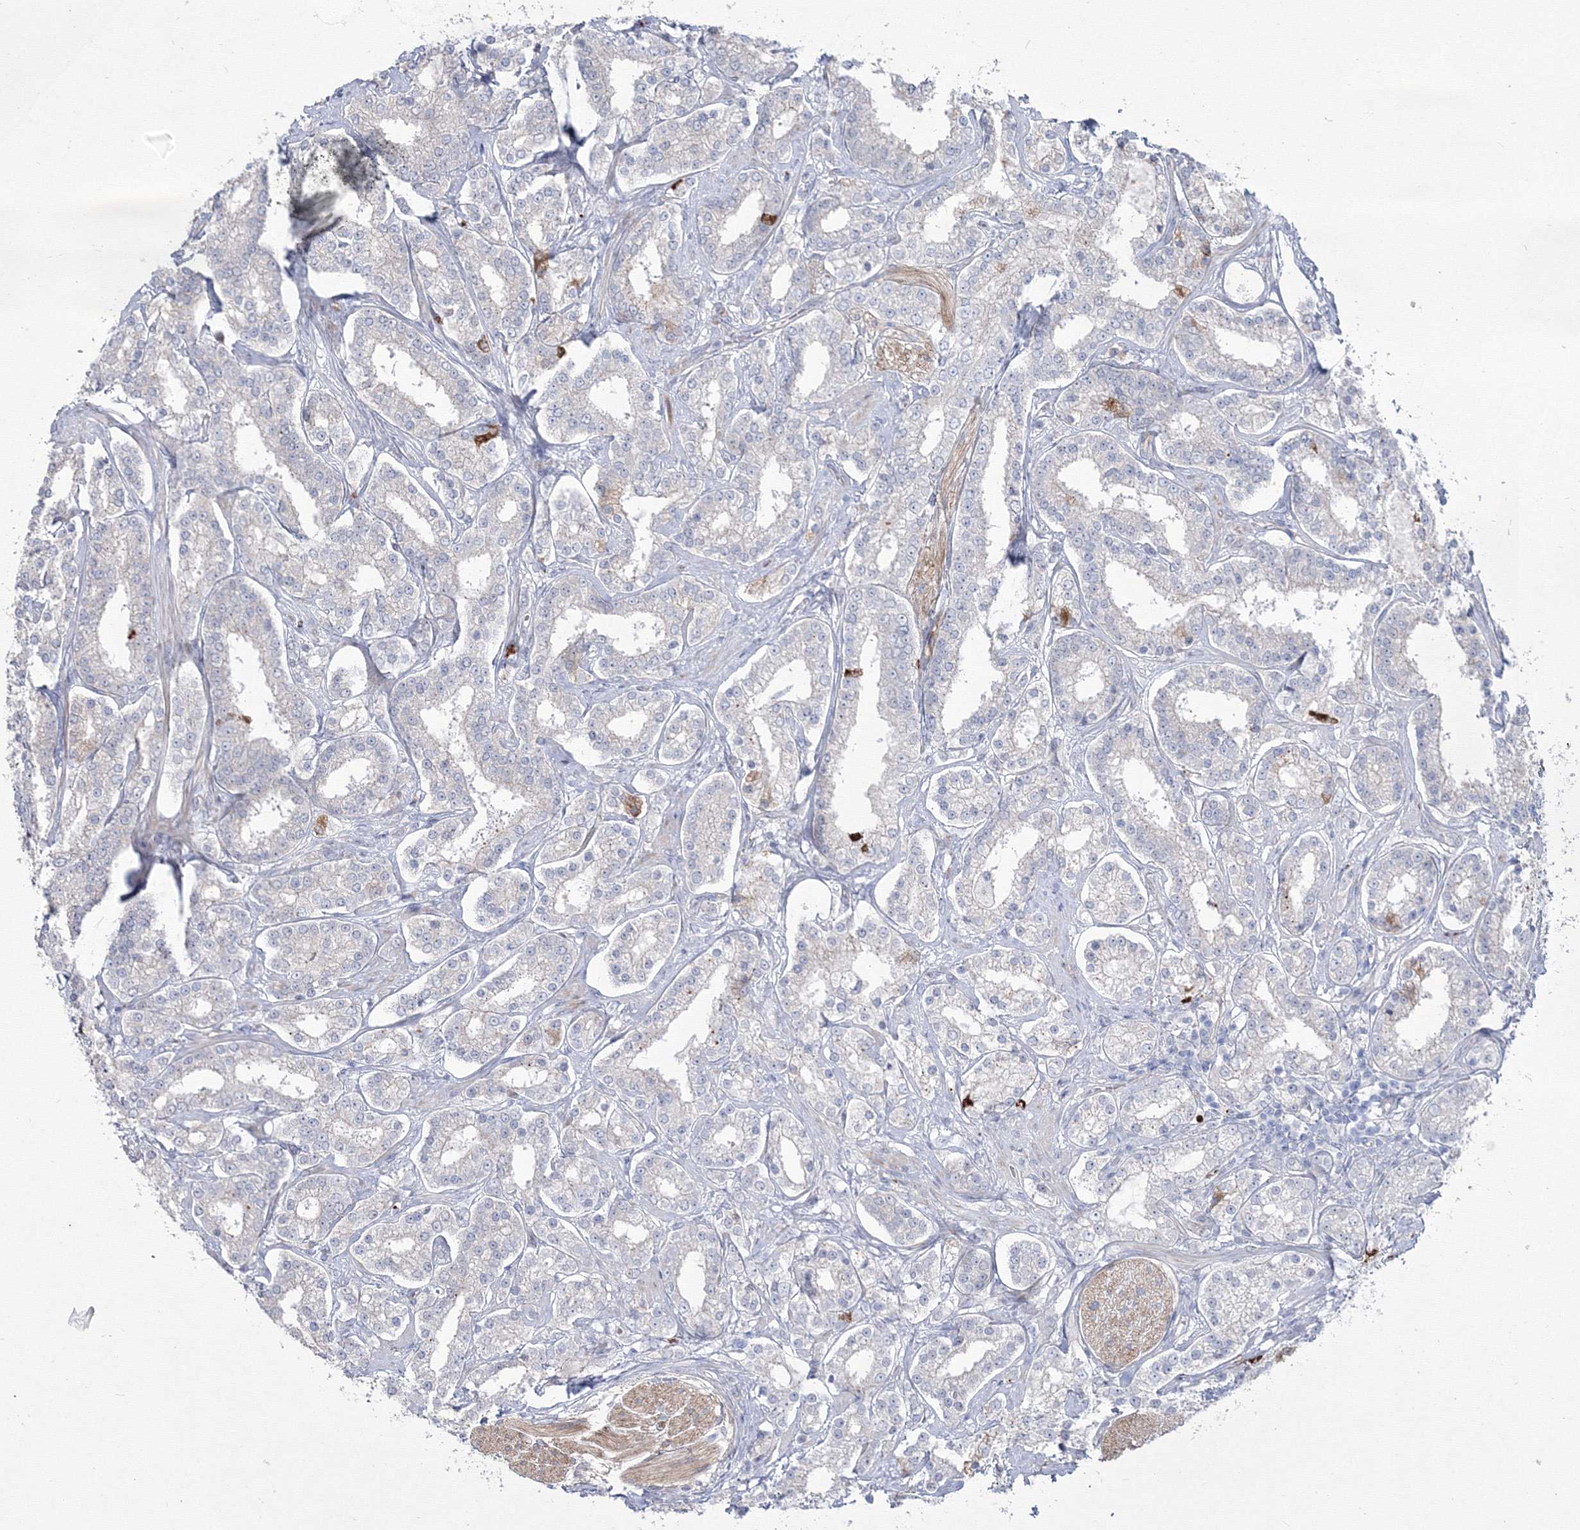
{"staining": {"intensity": "negative", "quantity": "none", "location": "none"}, "tissue": "prostate cancer", "cell_type": "Tumor cells", "image_type": "cancer", "snomed": [{"axis": "morphology", "description": "Normal tissue, NOS"}, {"axis": "morphology", "description": "Adenocarcinoma, High grade"}, {"axis": "topography", "description": "Prostate"}], "caption": "Human prostate cancer stained for a protein using immunohistochemistry (IHC) exhibits no positivity in tumor cells.", "gene": "HYAL2", "patient": {"sex": "male", "age": 83}}